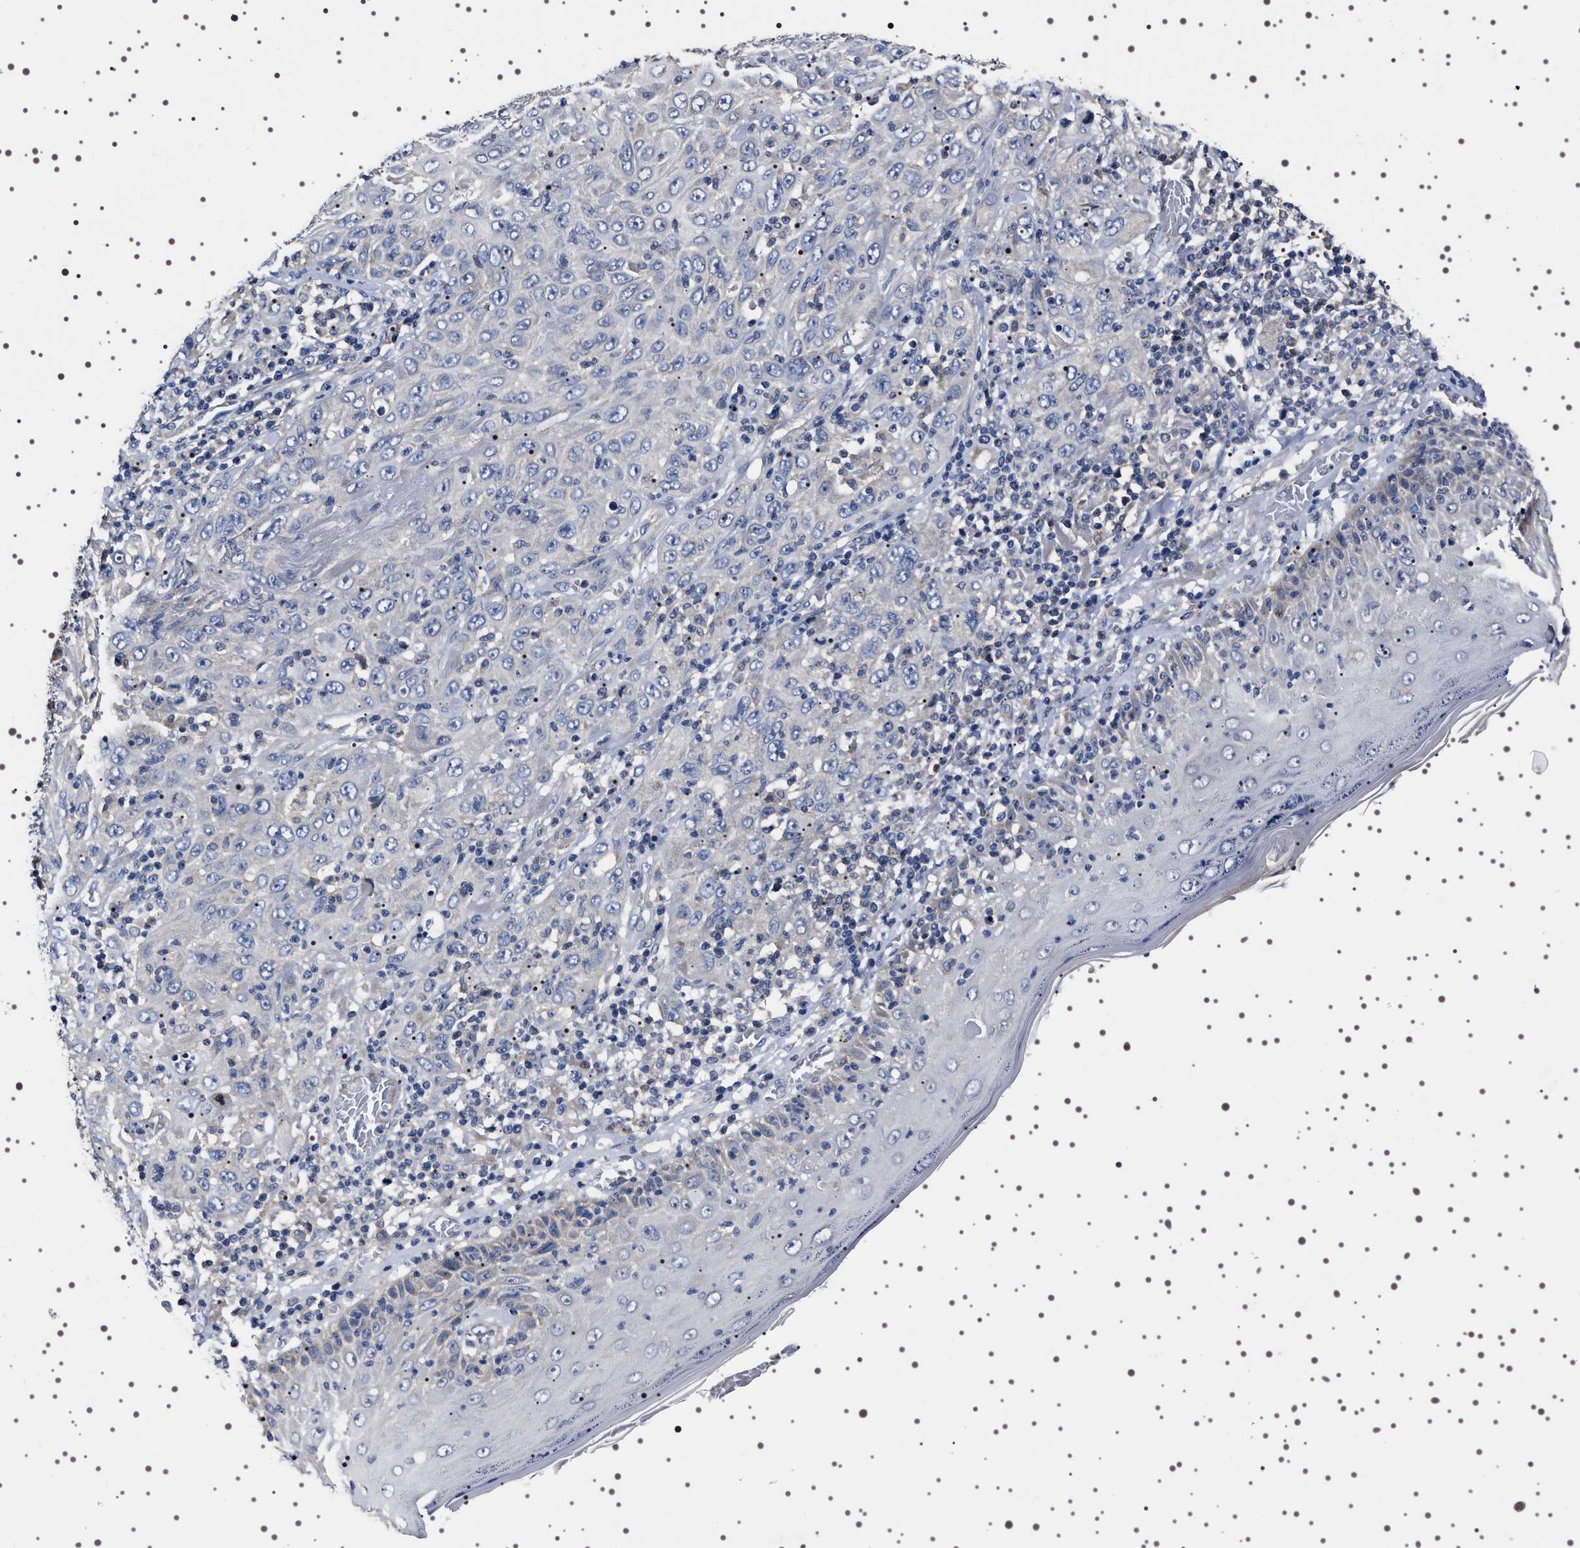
{"staining": {"intensity": "negative", "quantity": "none", "location": "none"}, "tissue": "skin cancer", "cell_type": "Tumor cells", "image_type": "cancer", "snomed": [{"axis": "morphology", "description": "Squamous cell carcinoma, NOS"}, {"axis": "topography", "description": "Skin"}], "caption": "Photomicrograph shows no protein expression in tumor cells of skin squamous cell carcinoma tissue.", "gene": "TARBP1", "patient": {"sex": "female", "age": 88}}